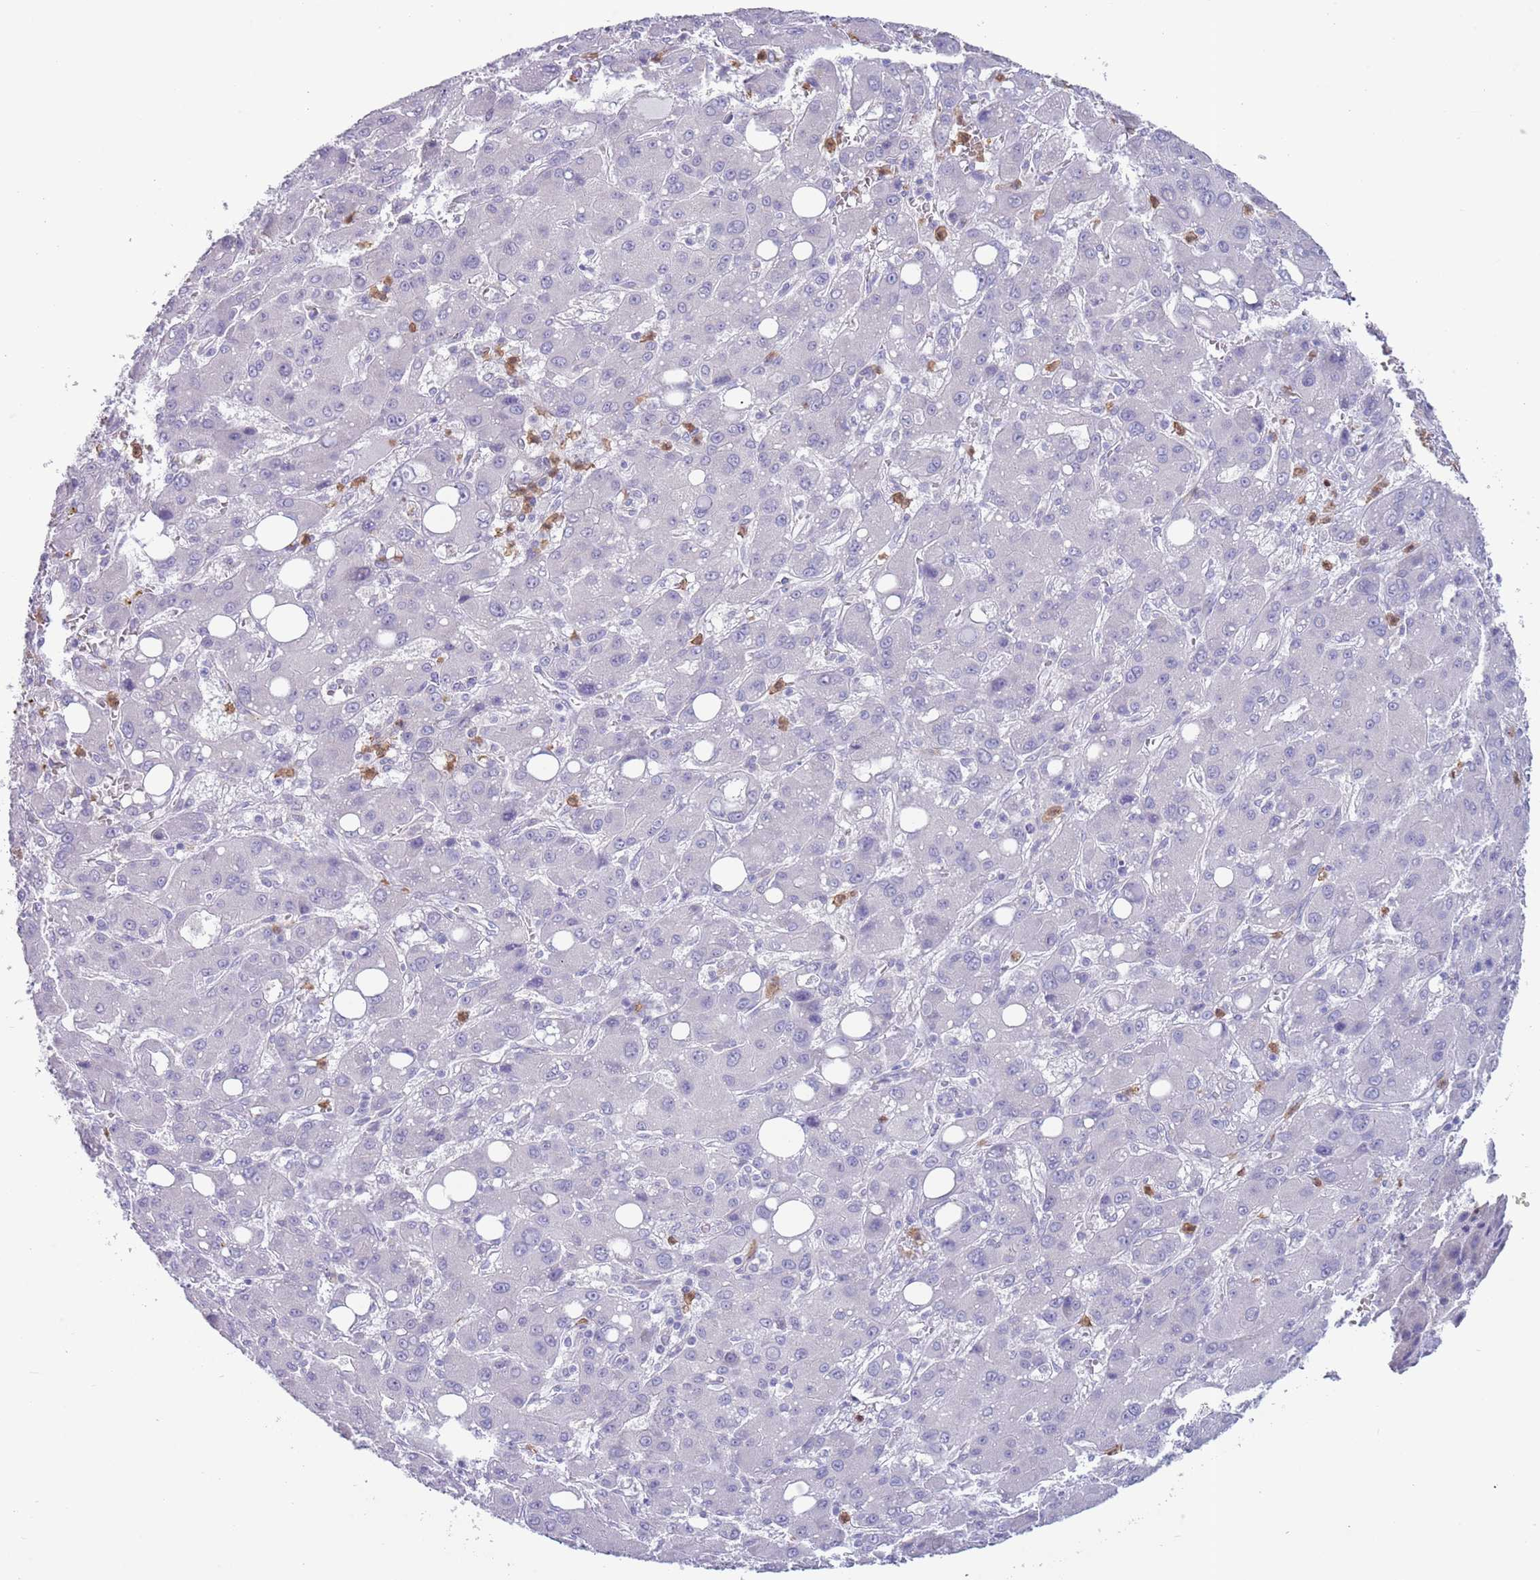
{"staining": {"intensity": "negative", "quantity": "none", "location": "none"}, "tissue": "liver cancer", "cell_type": "Tumor cells", "image_type": "cancer", "snomed": [{"axis": "morphology", "description": "Carcinoma, Hepatocellular, NOS"}, {"axis": "topography", "description": "Liver"}], "caption": "There is no significant expression in tumor cells of liver cancer.", "gene": "ZFP2", "patient": {"sex": "male", "age": 55}}